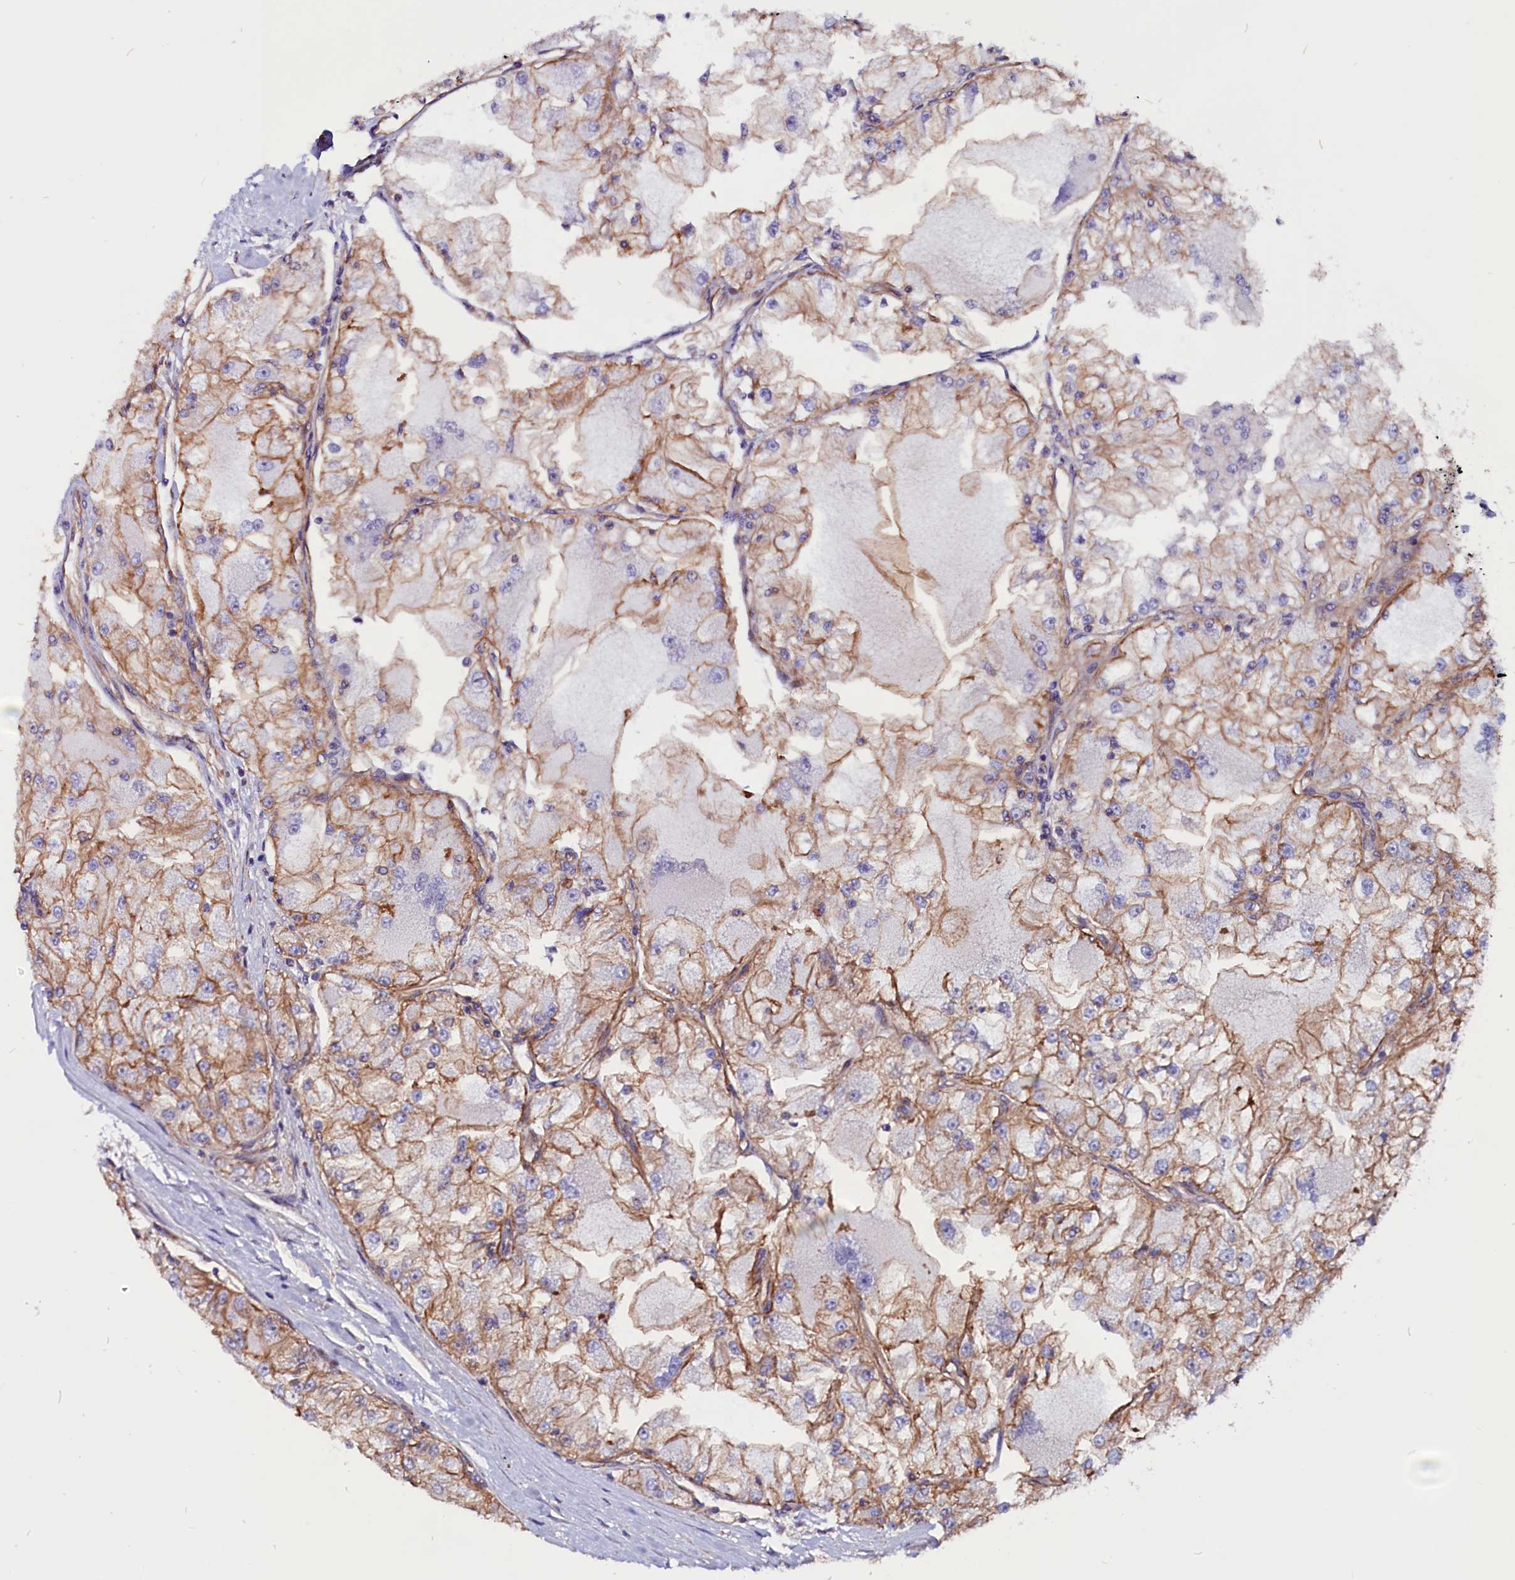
{"staining": {"intensity": "moderate", "quantity": "25%-75%", "location": "cytoplasmic/membranous"}, "tissue": "renal cancer", "cell_type": "Tumor cells", "image_type": "cancer", "snomed": [{"axis": "morphology", "description": "Adenocarcinoma, NOS"}, {"axis": "topography", "description": "Kidney"}], "caption": "An image showing moderate cytoplasmic/membranous expression in approximately 25%-75% of tumor cells in renal cancer, as visualized by brown immunohistochemical staining.", "gene": "ZNF749", "patient": {"sex": "female", "age": 72}}